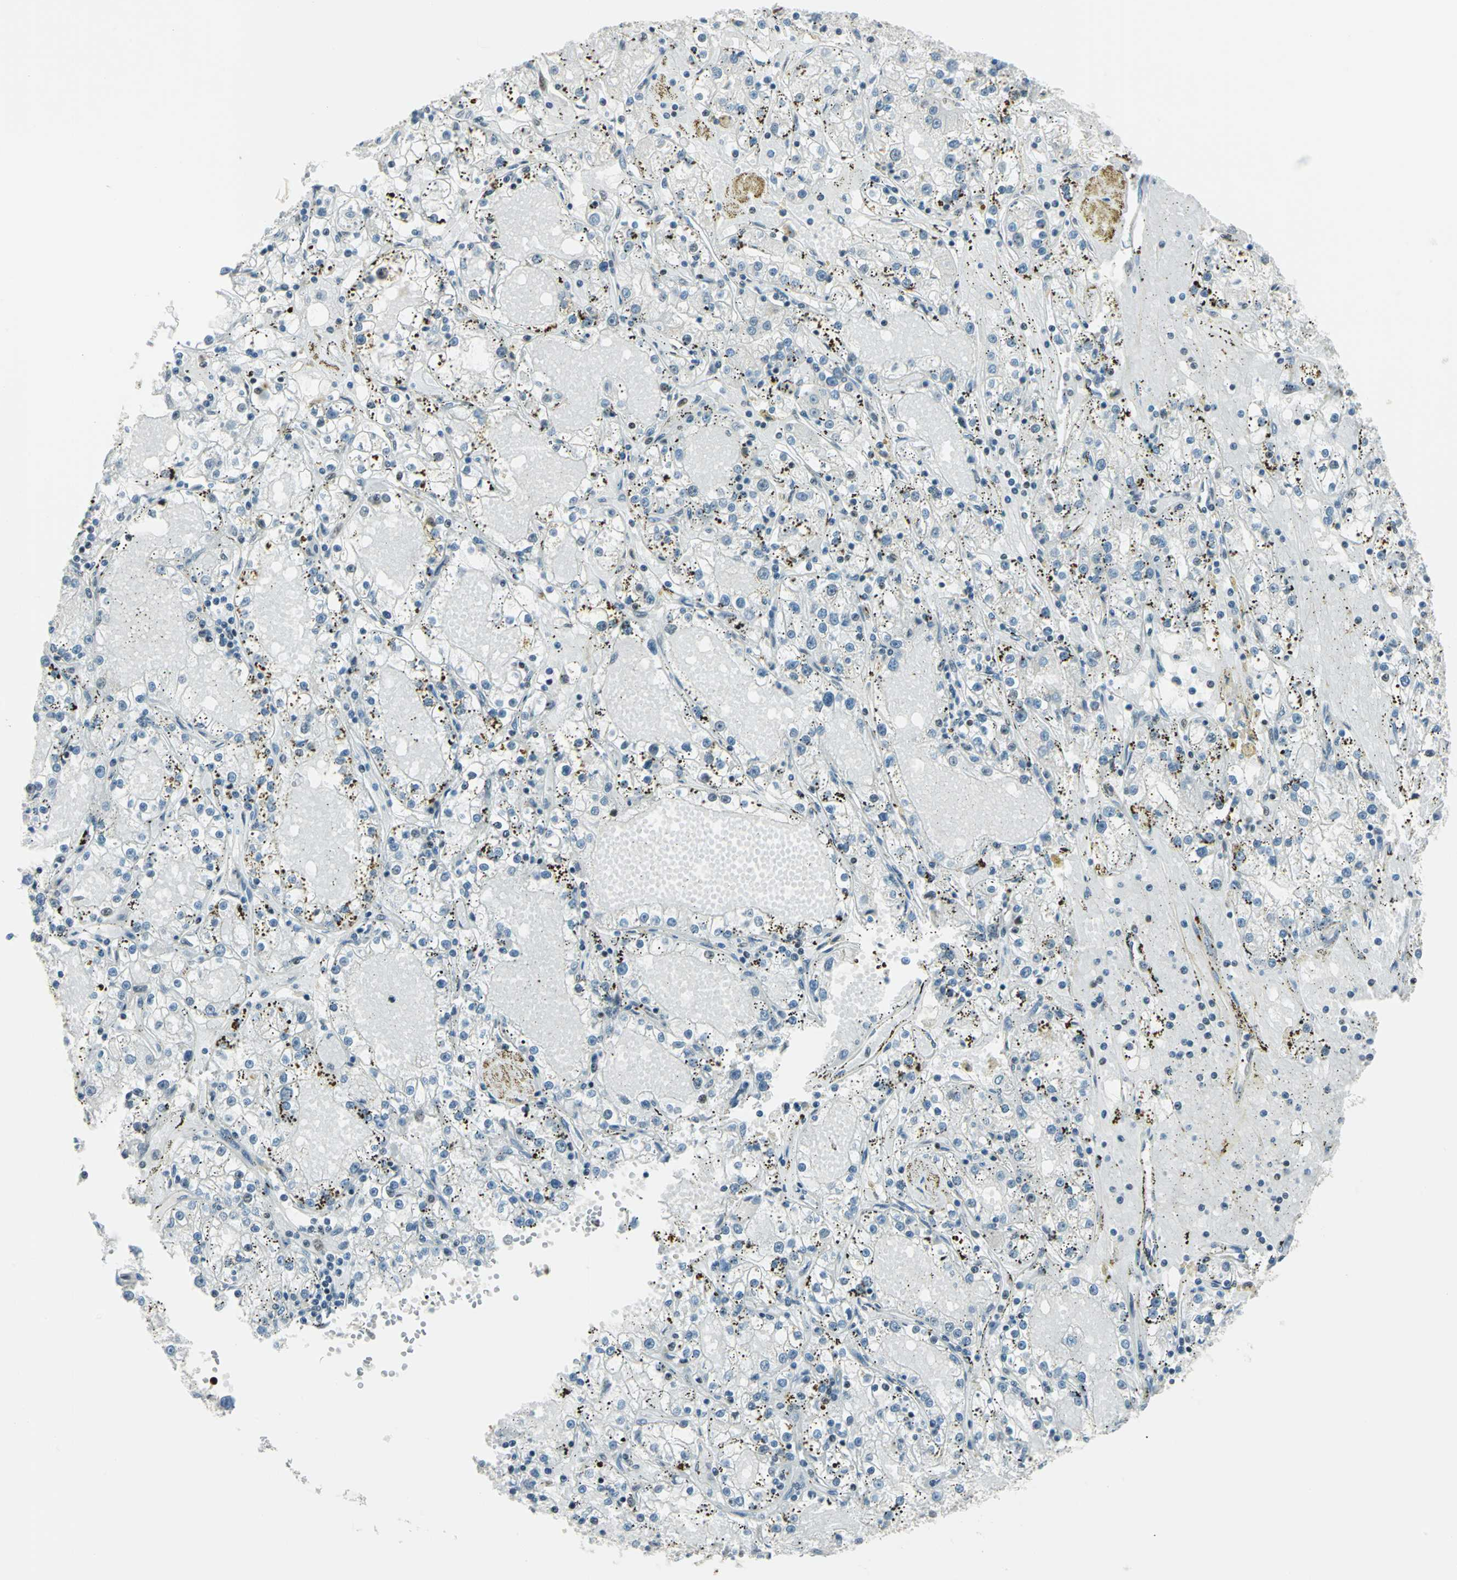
{"staining": {"intensity": "negative", "quantity": "none", "location": "none"}, "tissue": "renal cancer", "cell_type": "Tumor cells", "image_type": "cancer", "snomed": [{"axis": "morphology", "description": "Adenocarcinoma, NOS"}, {"axis": "topography", "description": "Kidney"}], "caption": "A high-resolution histopathology image shows immunohistochemistry staining of renal cancer, which exhibits no significant positivity in tumor cells.", "gene": "MTMR10", "patient": {"sex": "male", "age": 56}}